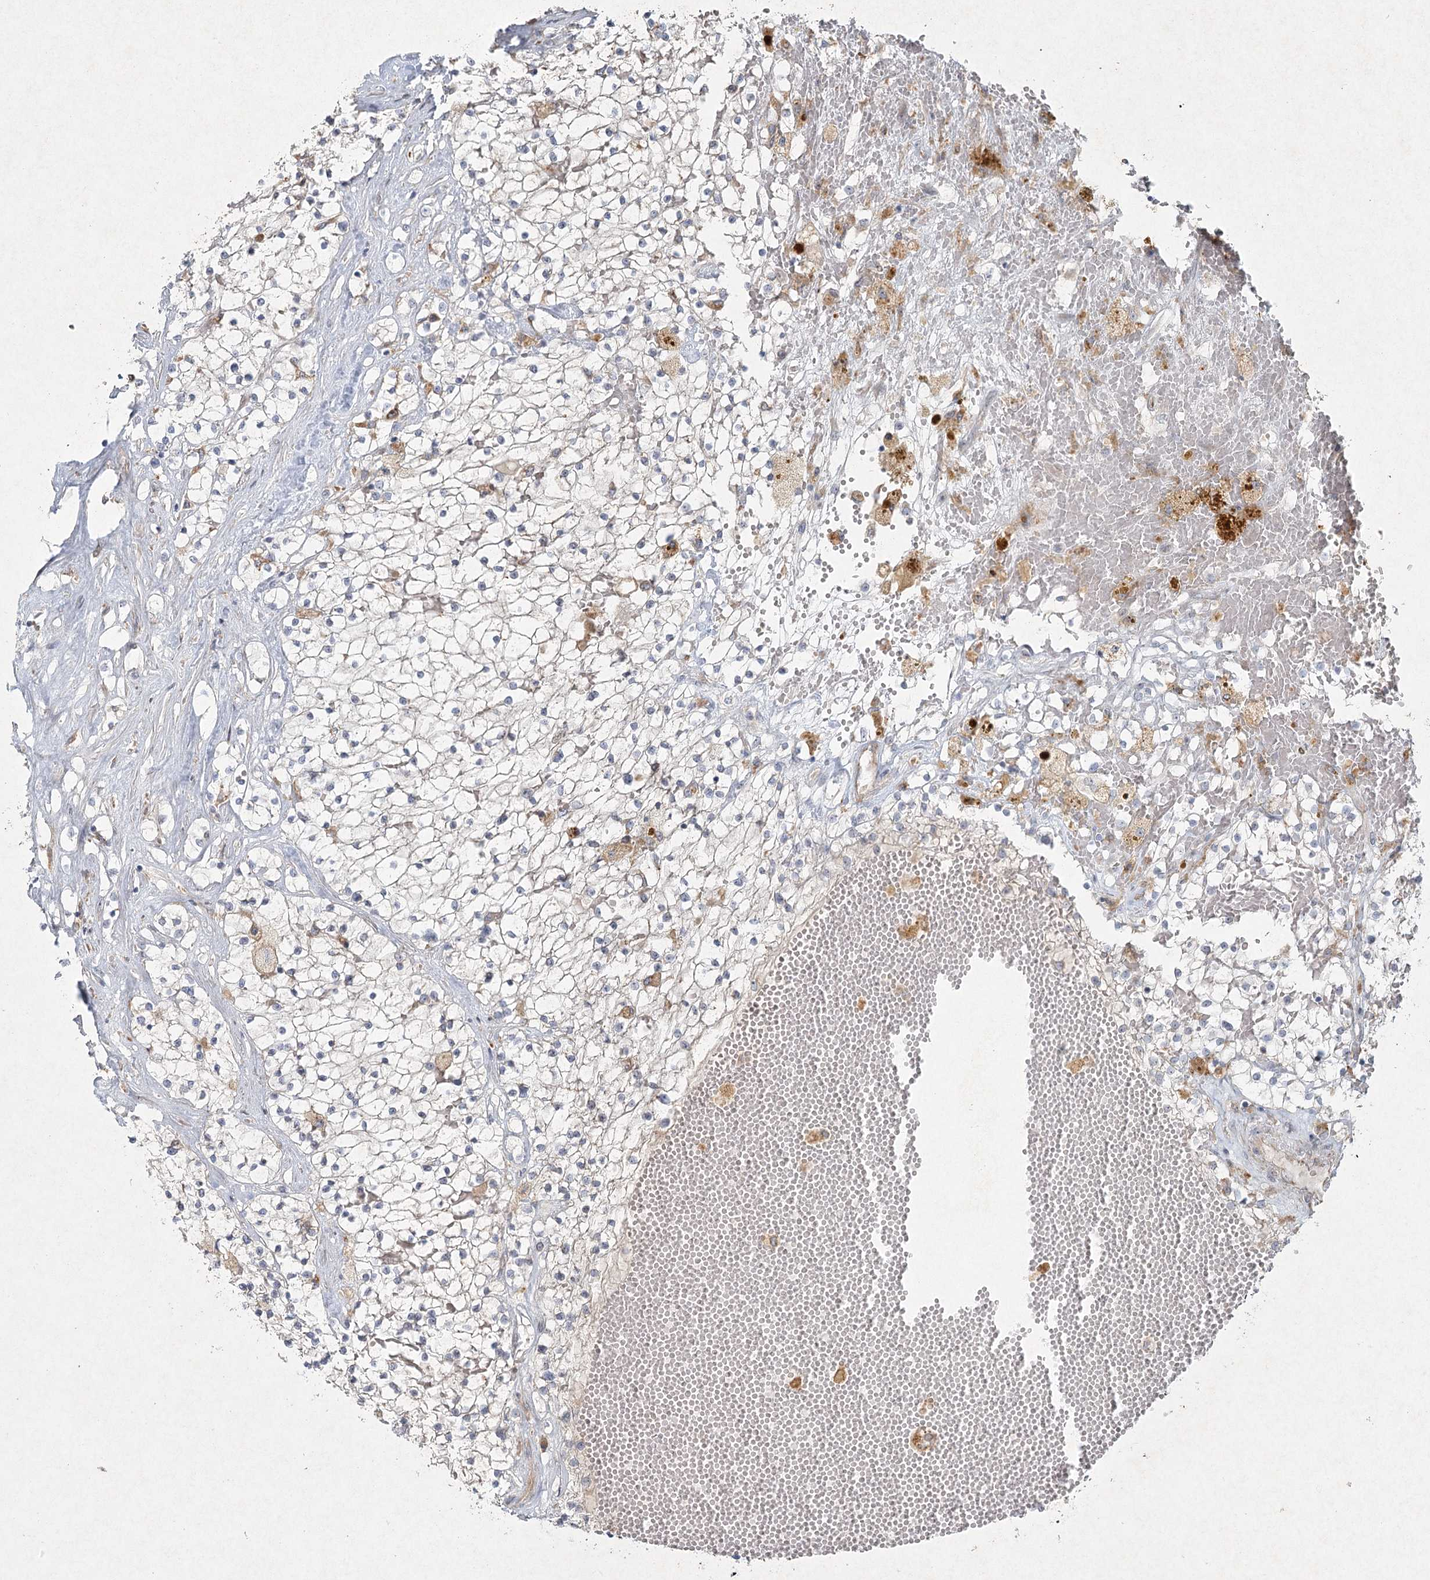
{"staining": {"intensity": "negative", "quantity": "none", "location": "none"}, "tissue": "renal cancer", "cell_type": "Tumor cells", "image_type": "cancer", "snomed": [{"axis": "morphology", "description": "Normal tissue, NOS"}, {"axis": "morphology", "description": "Adenocarcinoma, NOS"}, {"axis": "topography", "description": "Kidney"}], "caption": "Immunohistochemistry (IHC) micrograph of human renal cancer (adenocarcinoma) stained for a protein (brown), which displays no positivity in tumor cells.", "gene": "LRP2BP", "patient": {"sex": "male", "age": 68}}